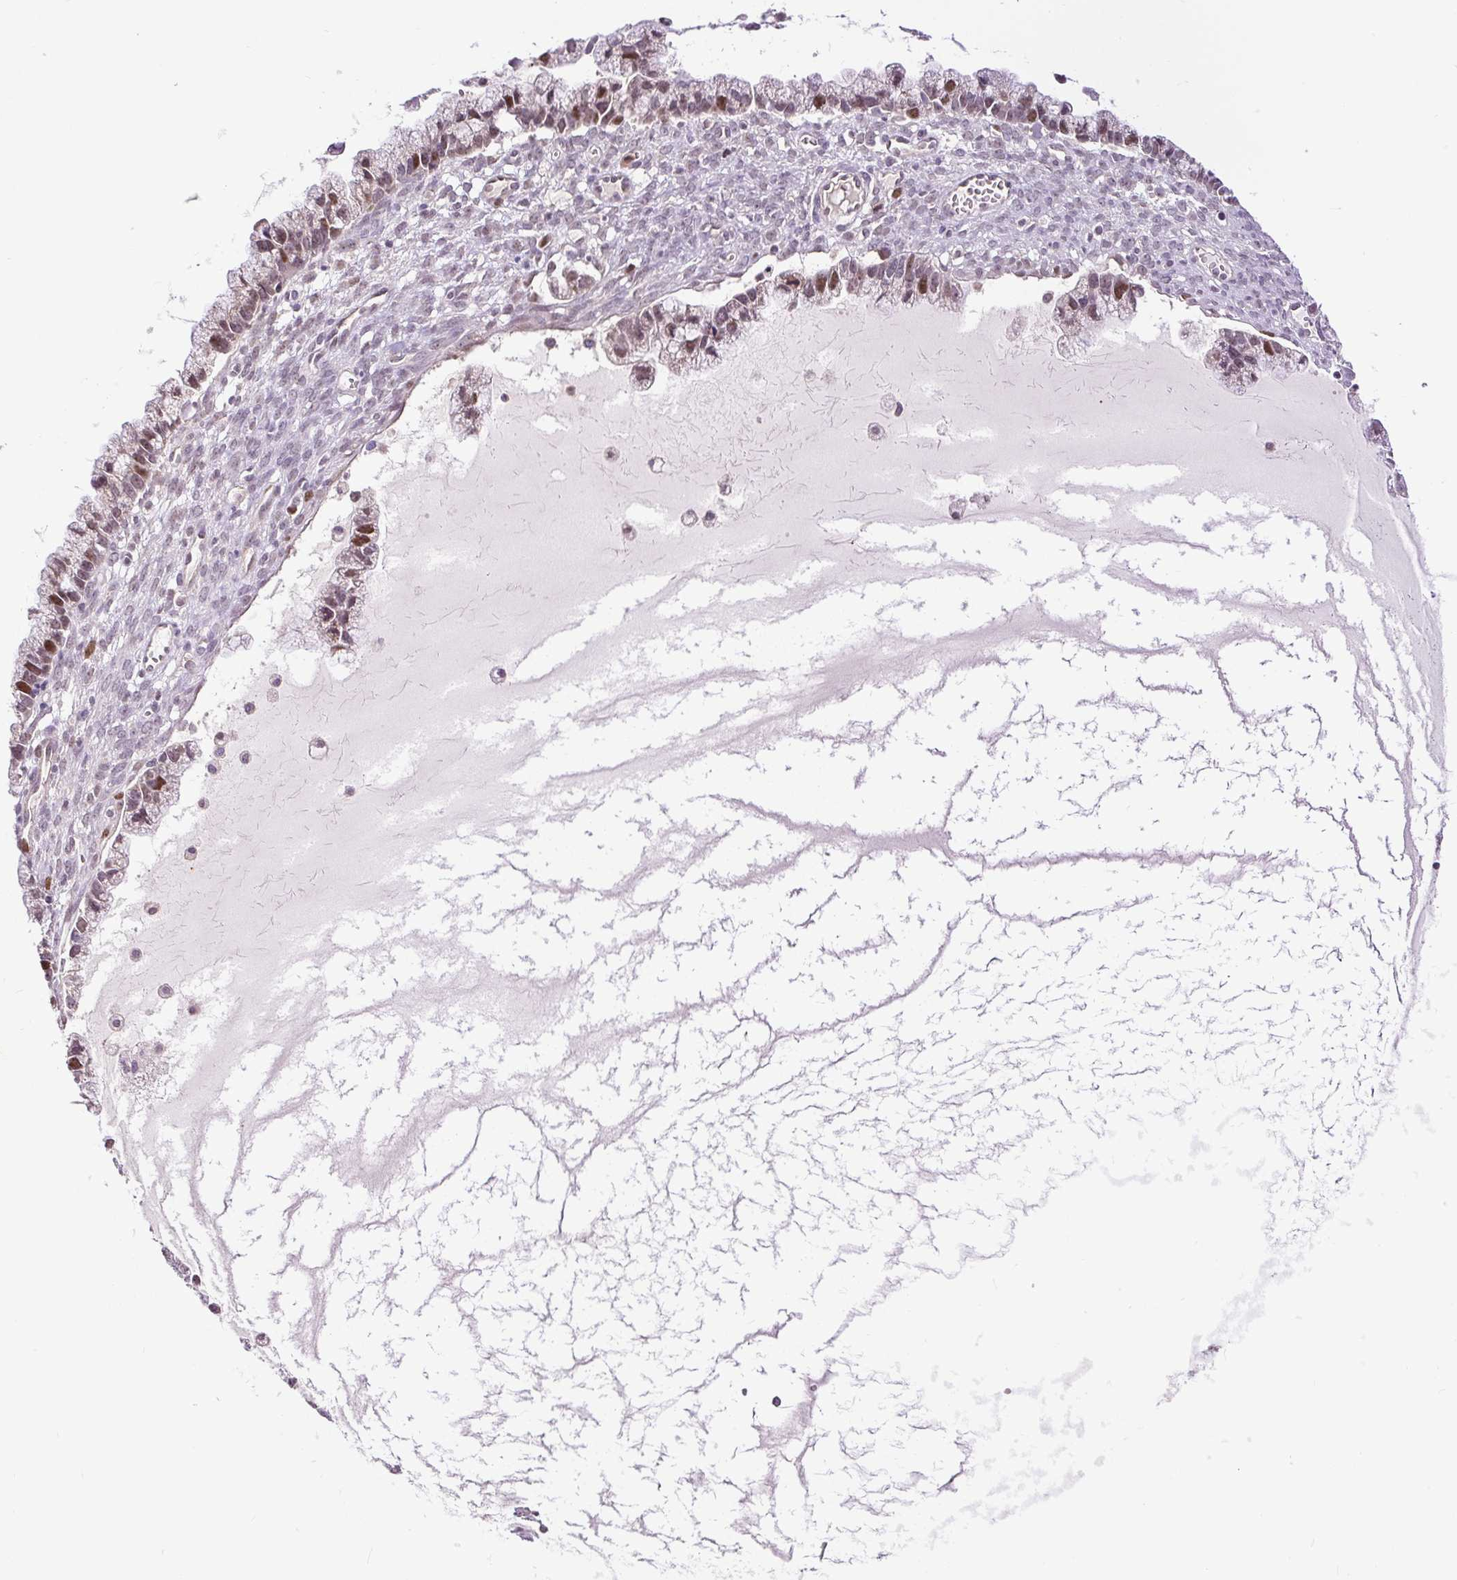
{"staining": {"intensity": "moderate", "quantity": "25%-75%", "location": "nuclear"}, "tissue": "ovarian cancer", "cell_type": "Tumor cells", "image_type": "cancer", "snomed": [{"axis": "morphology", "description": "Cystadenocarcinoma, mucinous, NOS"}, {"axis": "topography", "description": "Ovary"}], "caption": "Ovarian cancer (mucinous cystadenocarcinoma) tissue reveals moderate nuclear expression in about 25%-75% of tumor cells", "gene": "RACGAP1", "patient": {"sex": "female", "age": 72}}